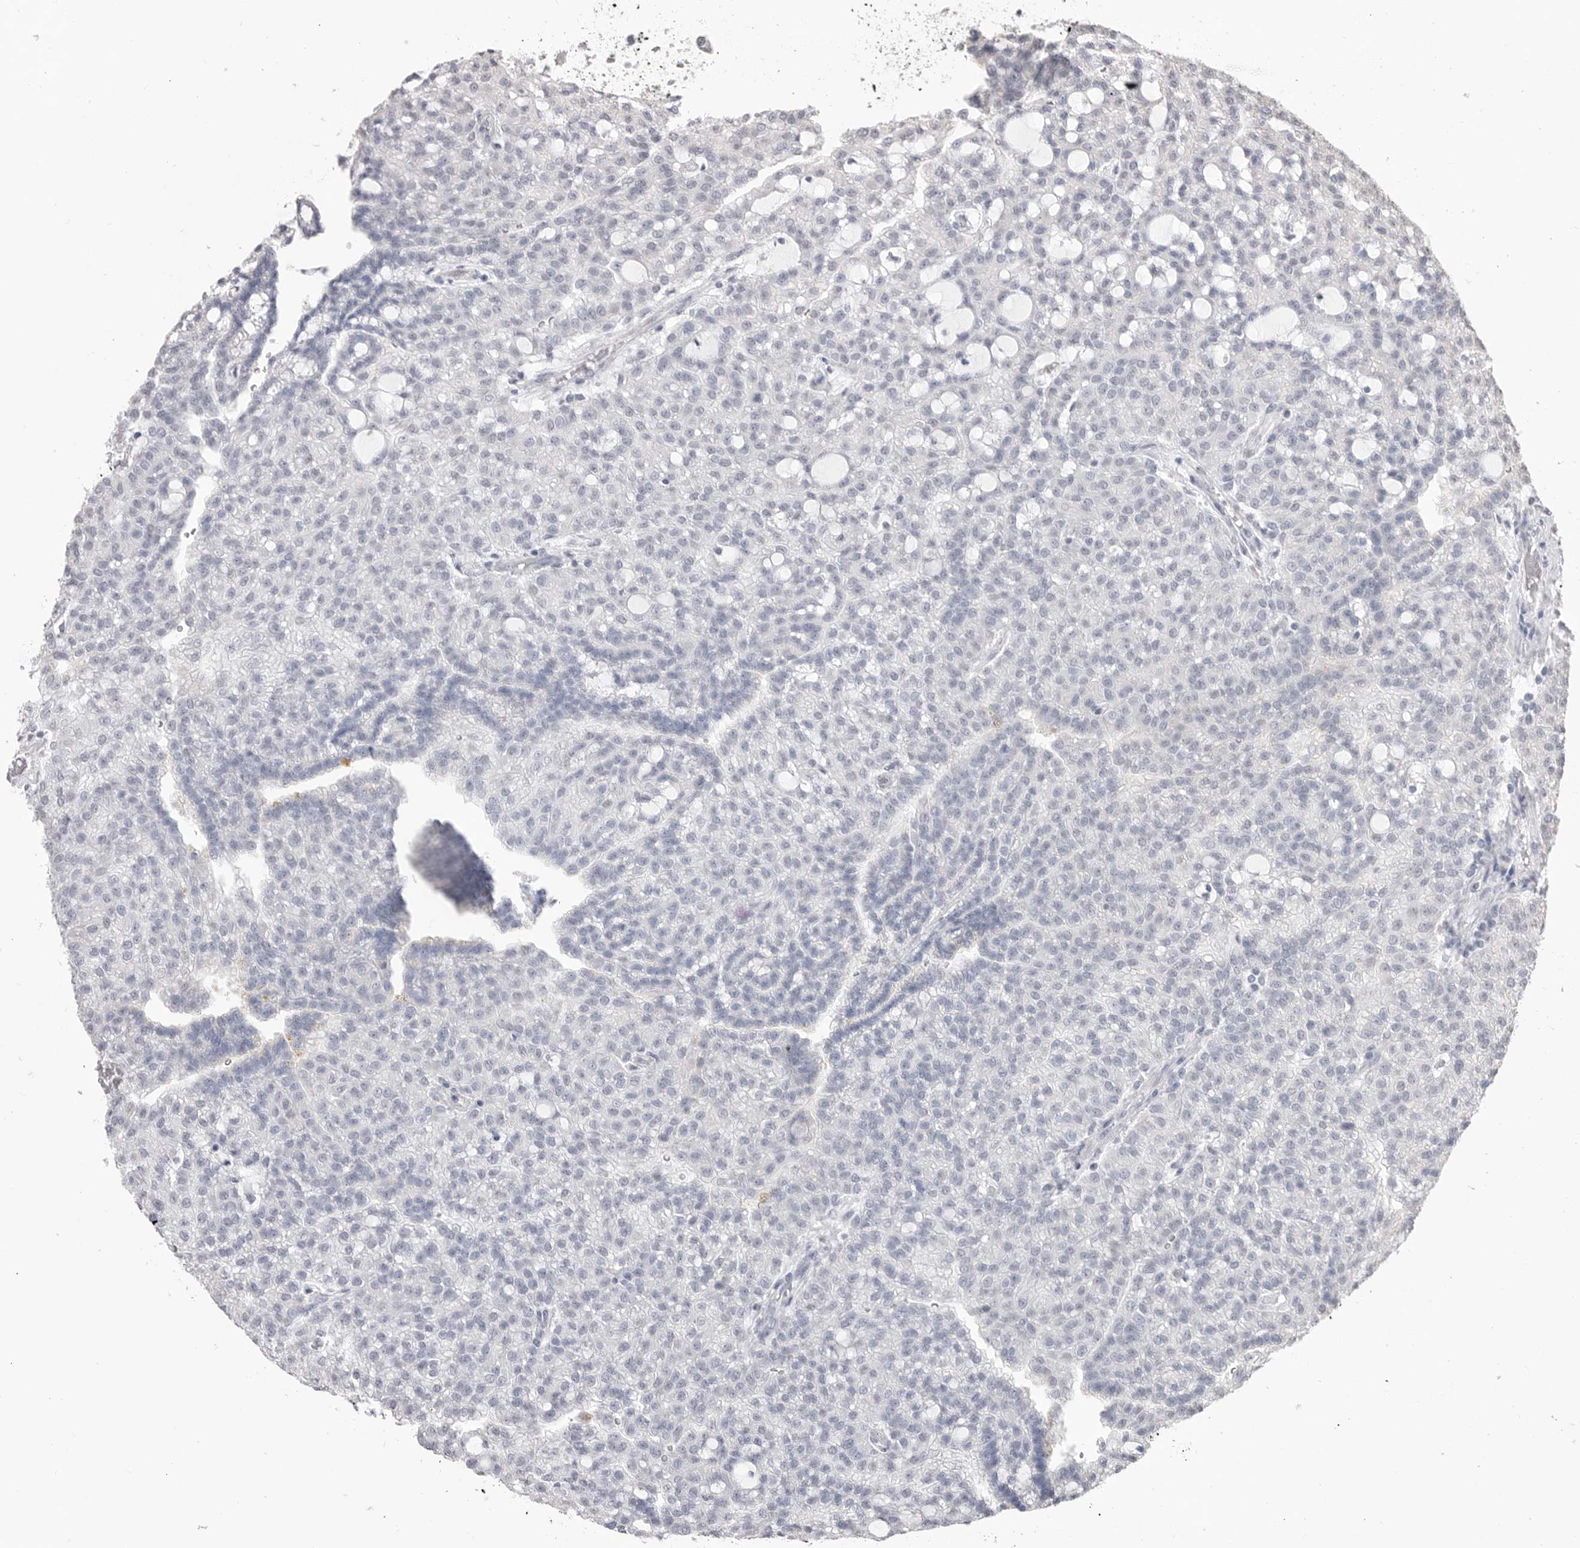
{"staining": {"intensity": "negative", "quantity": "none", "location": "none"}, "tissue": "renal cancer", "cell_type": "Tumor cells", "image_type": "cancer", "snomed": [{"axis": "morphology", "description": "Adenocarcinoma, NOS"}, {"axis": "topography", "description": "Kidney"}], "caption": "Immunohistochemistry (IHC) of renal cancer (adenocarcinoma) displays no expression in tumor cells.", "gene": "ICAM5", "patient": {"sex": "male", "age": 63}}